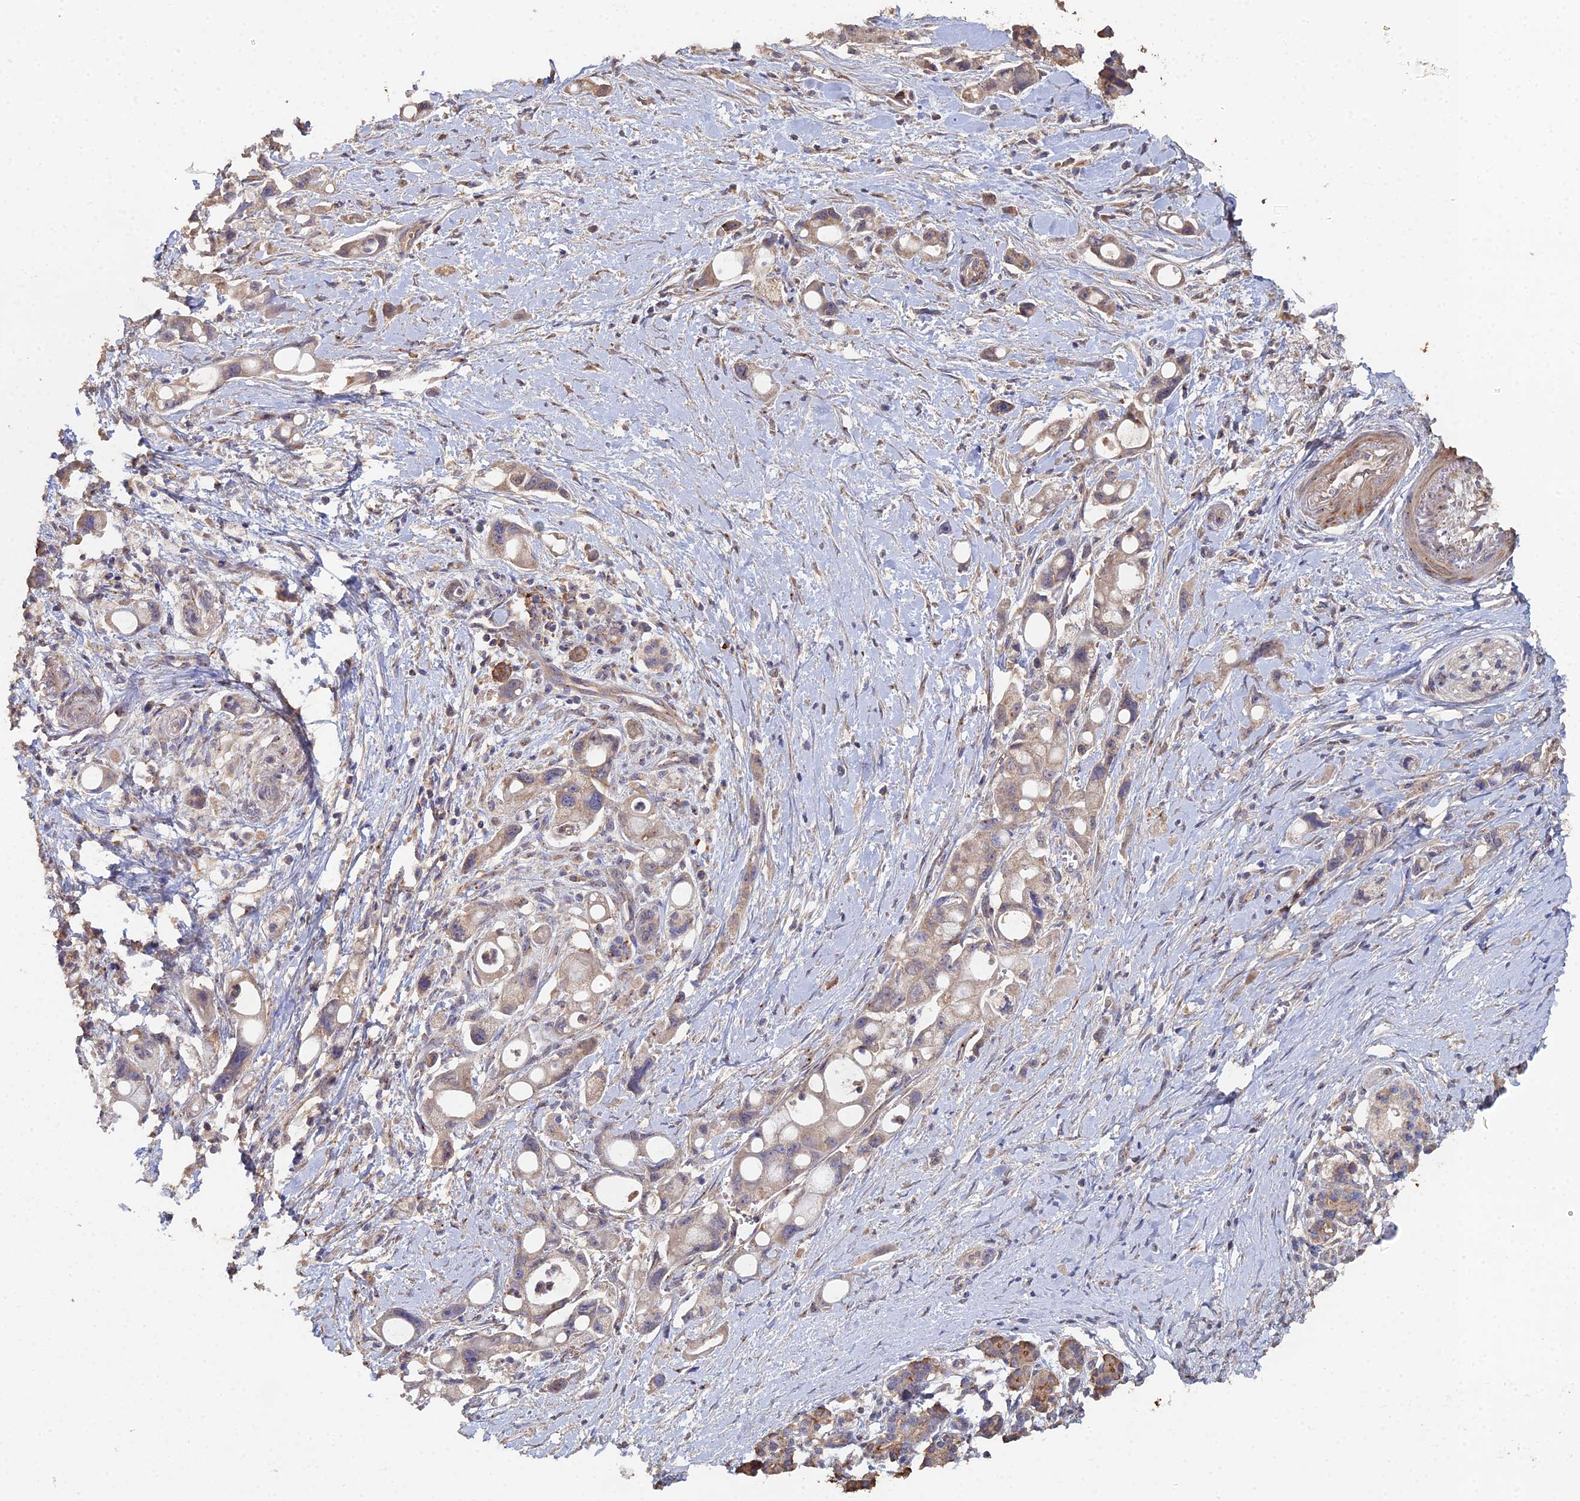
{"staining": {"intensity": "weak", "quantity": "25%-75%", "location": "cytoplasmic/membranous"}, "tissue": "pancreatic cancer", "cell_type": "Tumor cells", "image_type": "cancer", "snomed": [{"axis": "morphology", "description": "Adenocarcinoma, NOS"}, {"axis": "topography", "description": "Pancreas"}], "caption": "Tumor cells exhibit weak cytoplasmic/membranous expression in about 25%-75% of cells in adenocarcinoma (pancreatic).", "gene": "SPANXN4", "patient": {"sex": "male", "age": 68}}